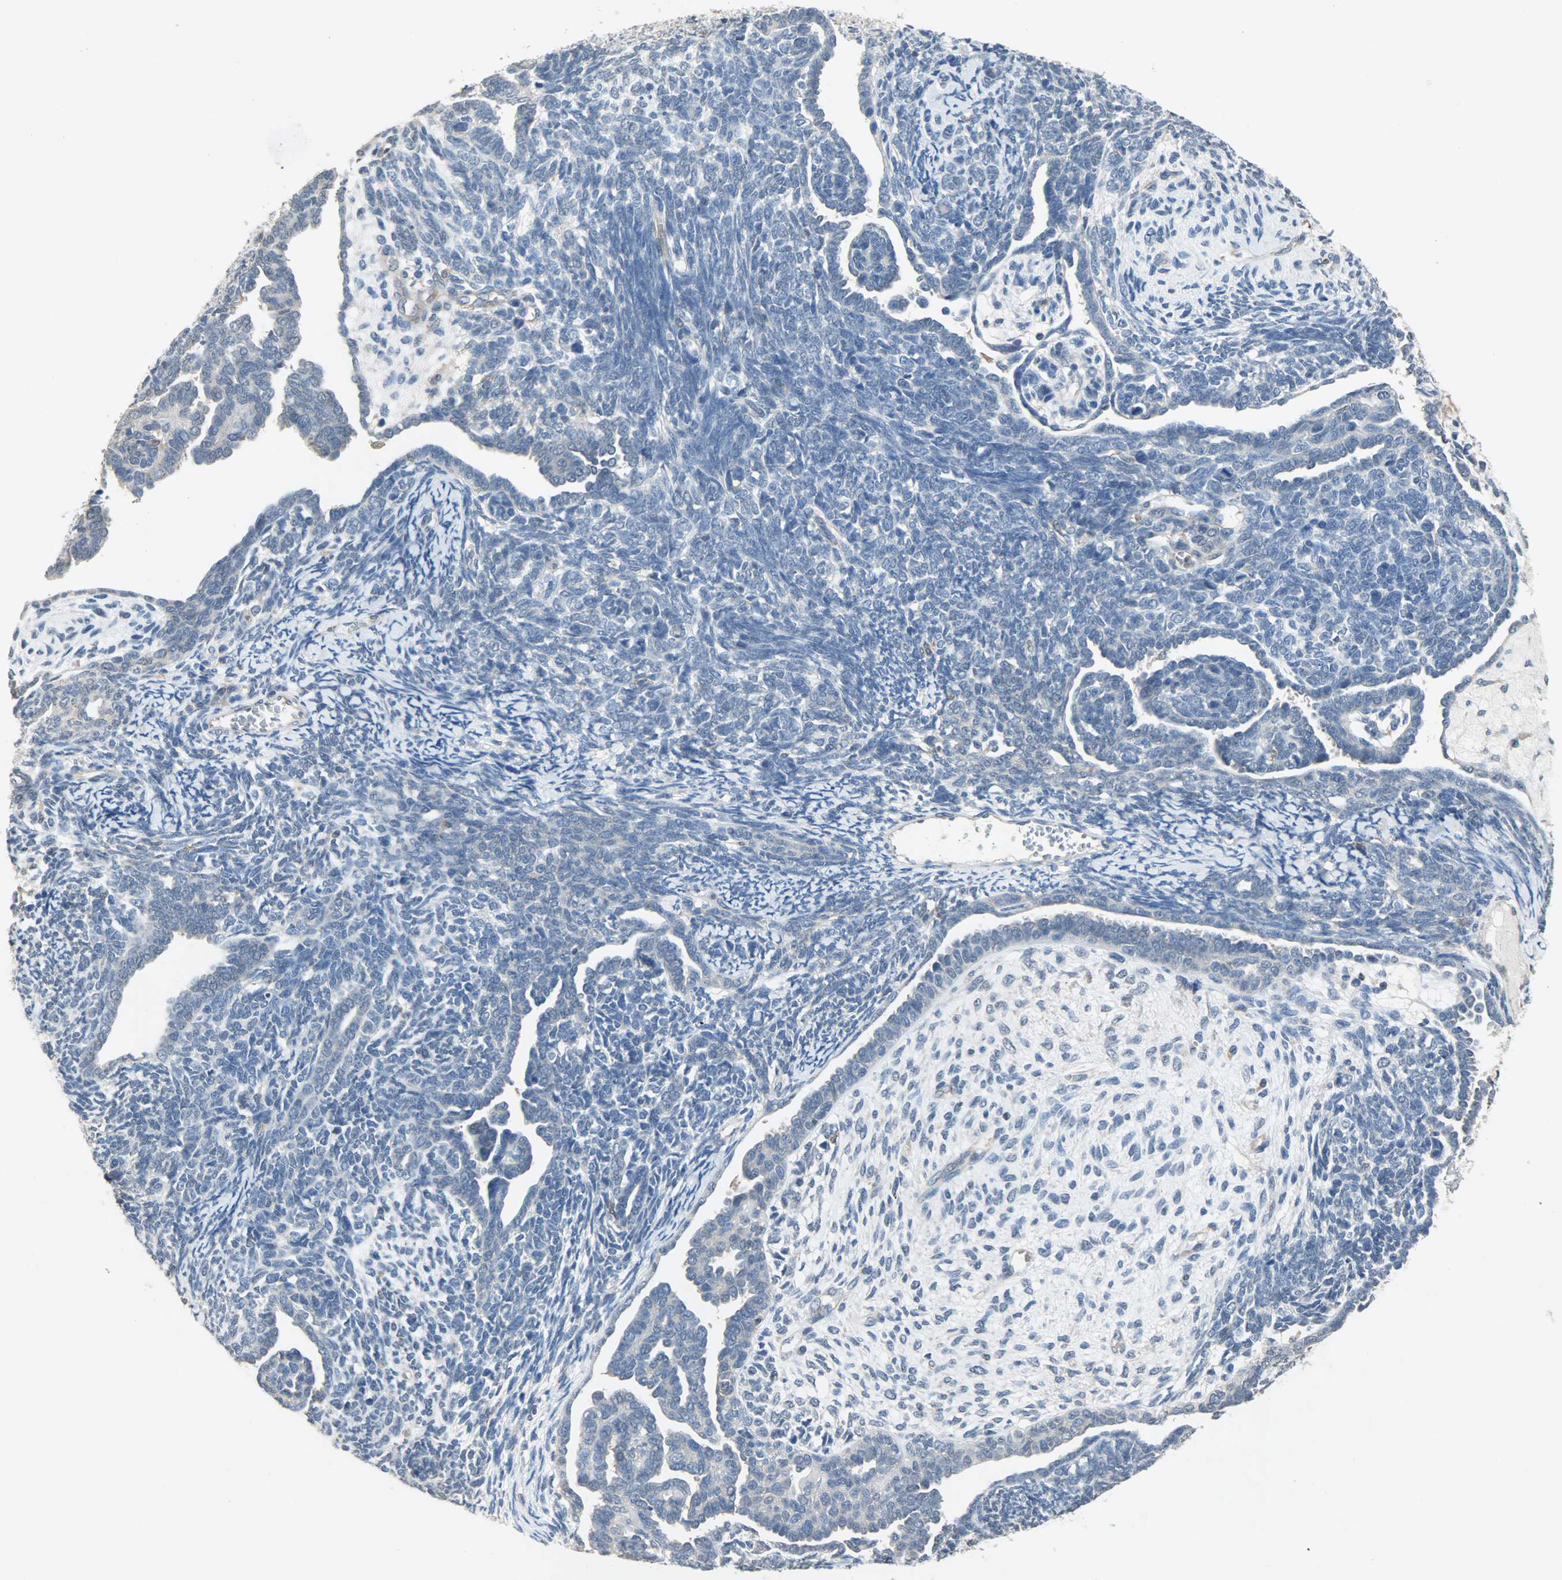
{"staining": {"intensity": "negative", "quantity": "none", "location": "none"}, "tissue": "endometrial cancer", "cell_type": "Tumor cells", "image_type": "cancer", "snomed": [{"axis": "morphology", "description": "Neoplasm, malignant, NOS"}, {"axis": "topography", "description": "Endometrium"}], "caption": "Human endometrial cancer stained for a protein using immunohistochemistry exhibits no positivity in tumor cells.", "gene": "TRIM21", "patient": {"sex": "female", "age": 74}}